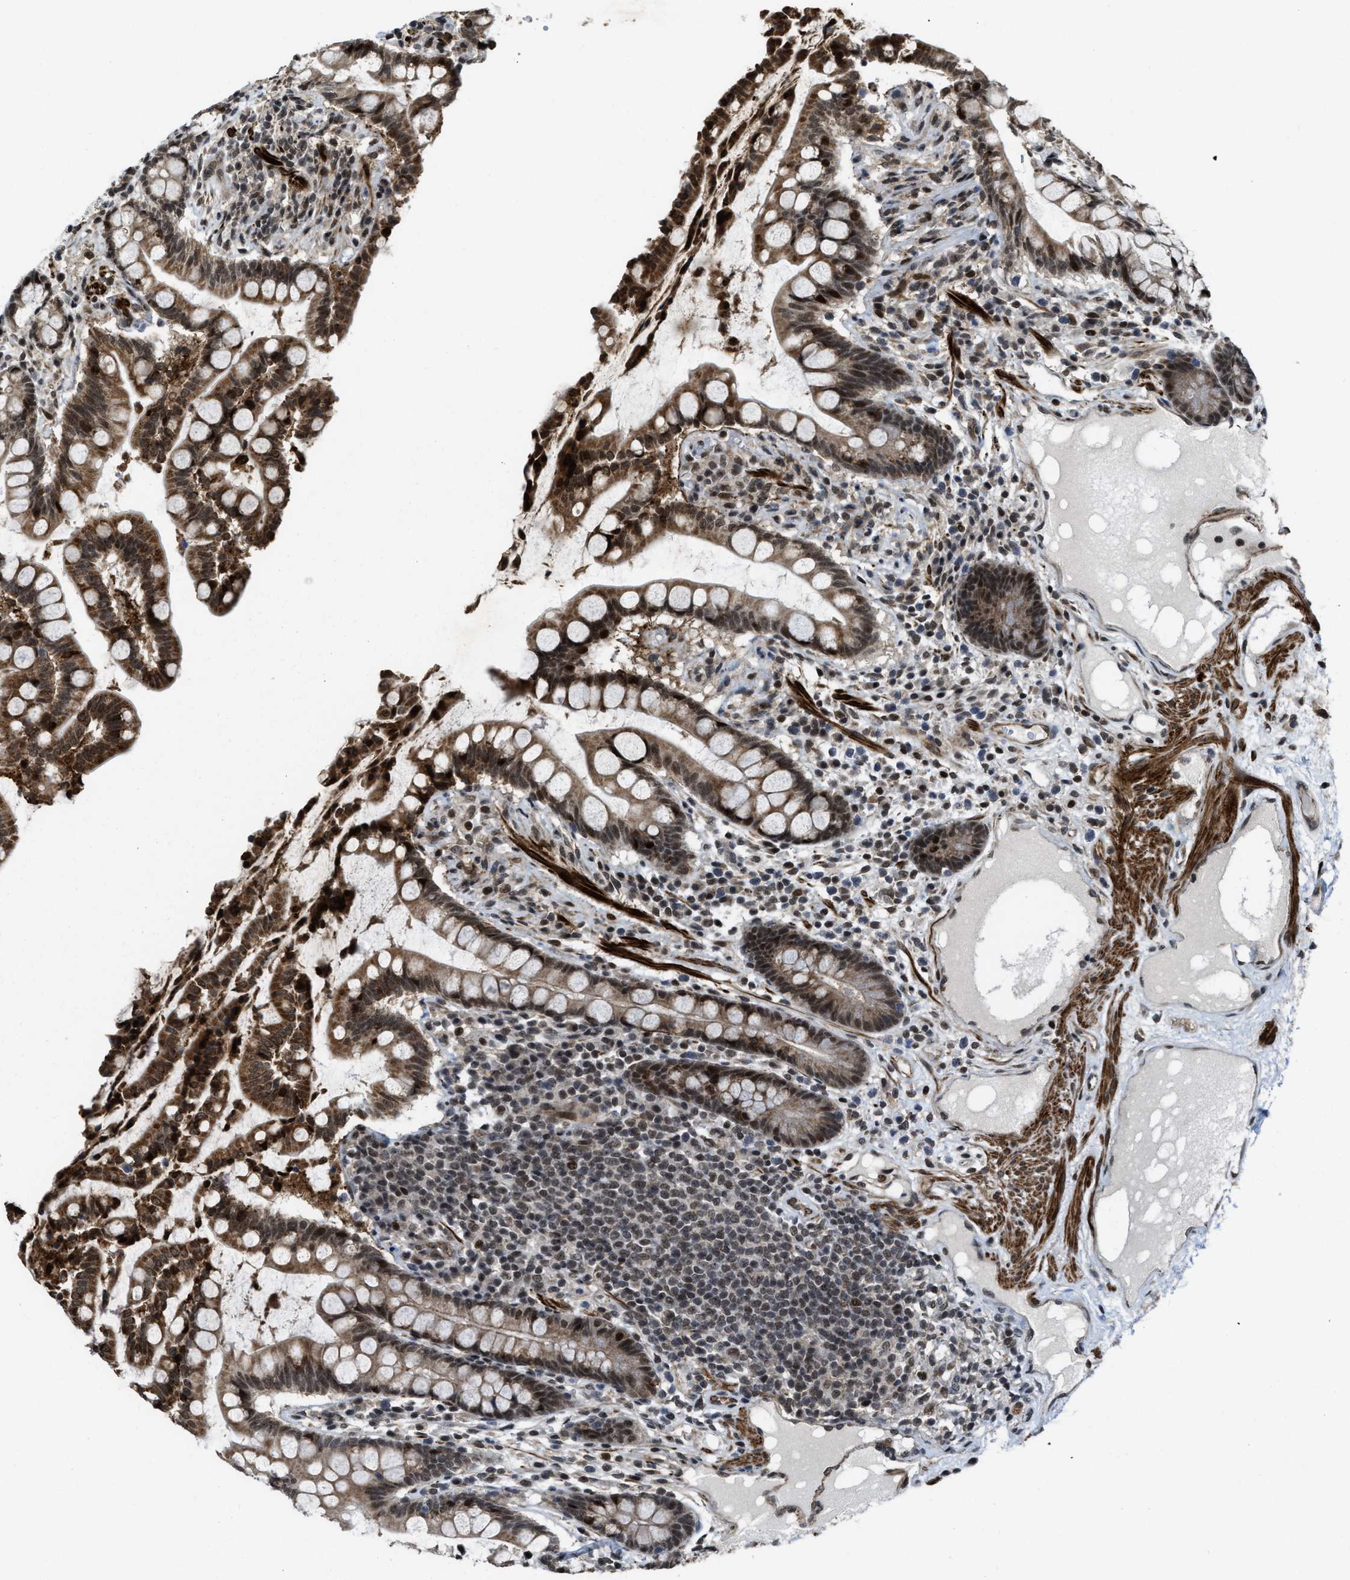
{"staining": {"intensity": "weak", "quantity": ">75%", "location": "nuclear"}, "tissue": "colon", "cell_type": "Endothelial cells", "image_type": "normal", "snomed": [{"axis": "morphology", "description": "Normal tissue, NOS"}, {"axis": "topography", "description": "Colon"}], "caption": "Weak nuclear protein positivity is identified in approximately >75% of endothelial cells in colon.", "gene": "ZNF250", "patient": {"sex": "male", "age": 73}}